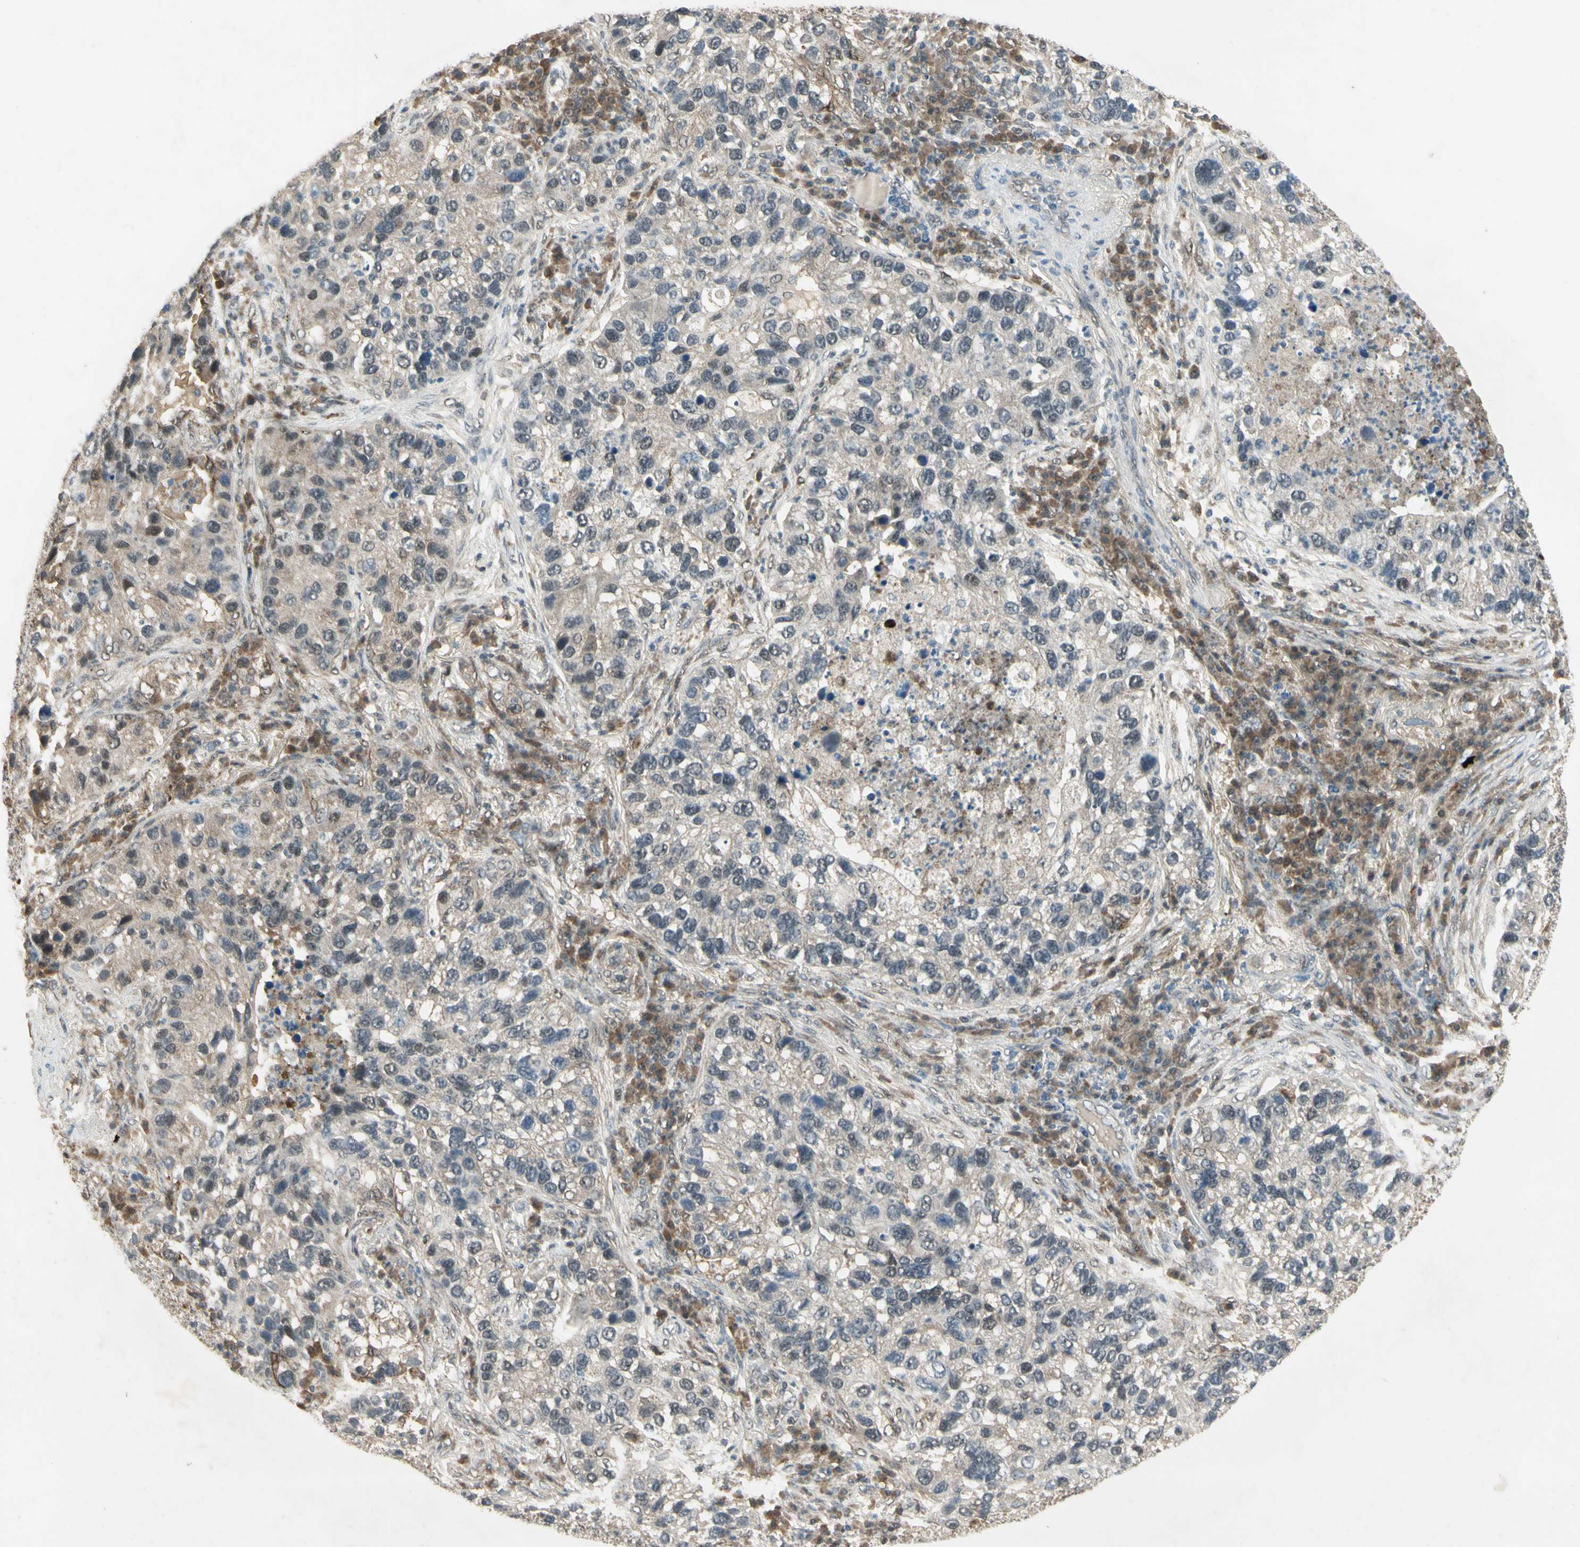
{"staining": {"intensity": "weak", "quantity": "25%-75%", "location": "cytoplasmic/membranous"}, "tissue": "lung cancer", "cell_type": "Tumor cells", "image_type": "cancer", "snomed": [{"axis": "morphology", "description": "Normal tissue, NOS"}, {"axis": "morphology", "description": "Adenocarcinoma, NOS"}, {"axis": "topography", "description": "Bronchus"}, {"axis": "topography", "description": "Lung"}], "caption": "Weak cytoplasmic/membranous protein positivity is identified in approximately 25%-75% of tumor cells in lung adenocarcinoma.", "gene": "PSMD5", "patient": {"sex": "male", "age": 54}}